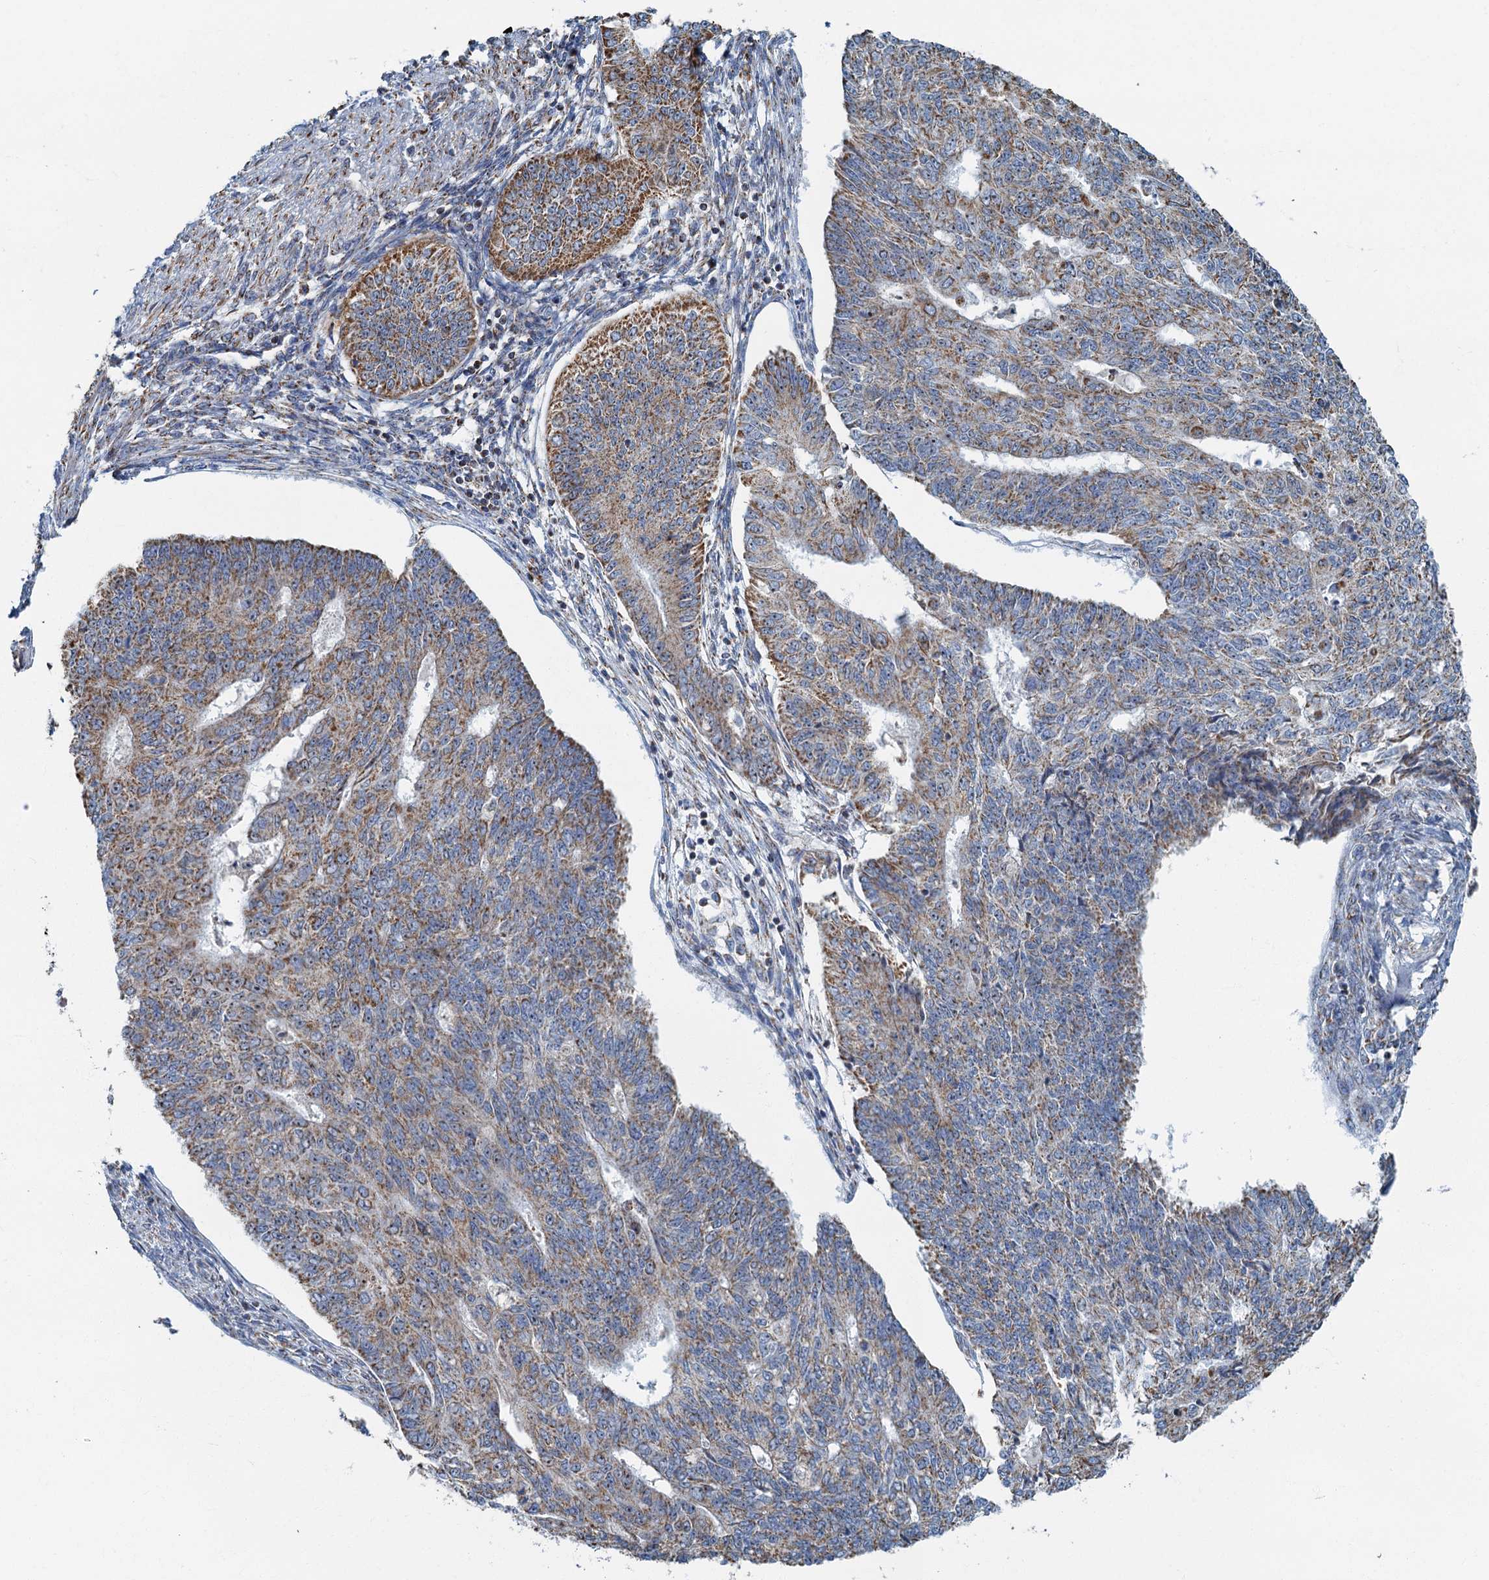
{"staining": {"intensity": "moderate", "quantity": "25%-75%", "location": "cytoplasmic/membranous"}, "tissue": "endometrial cancer", "cell_type": "Tumor cells", "image_type": "cancer", "snomed": [{"axis": "morphology", "description": "Adenocarcinoma, NOS"}, {"axis": "topography", "description": "Endometrium"}], "caption": "The image displays immunohistochemical staining of endometrial cancer. There is moderate cytoplasmic/membranous expression is identified in about 25%-75% of tumor cells.", "gene": "RAD9B", "patient": {"sex": "female", "age": 32}}